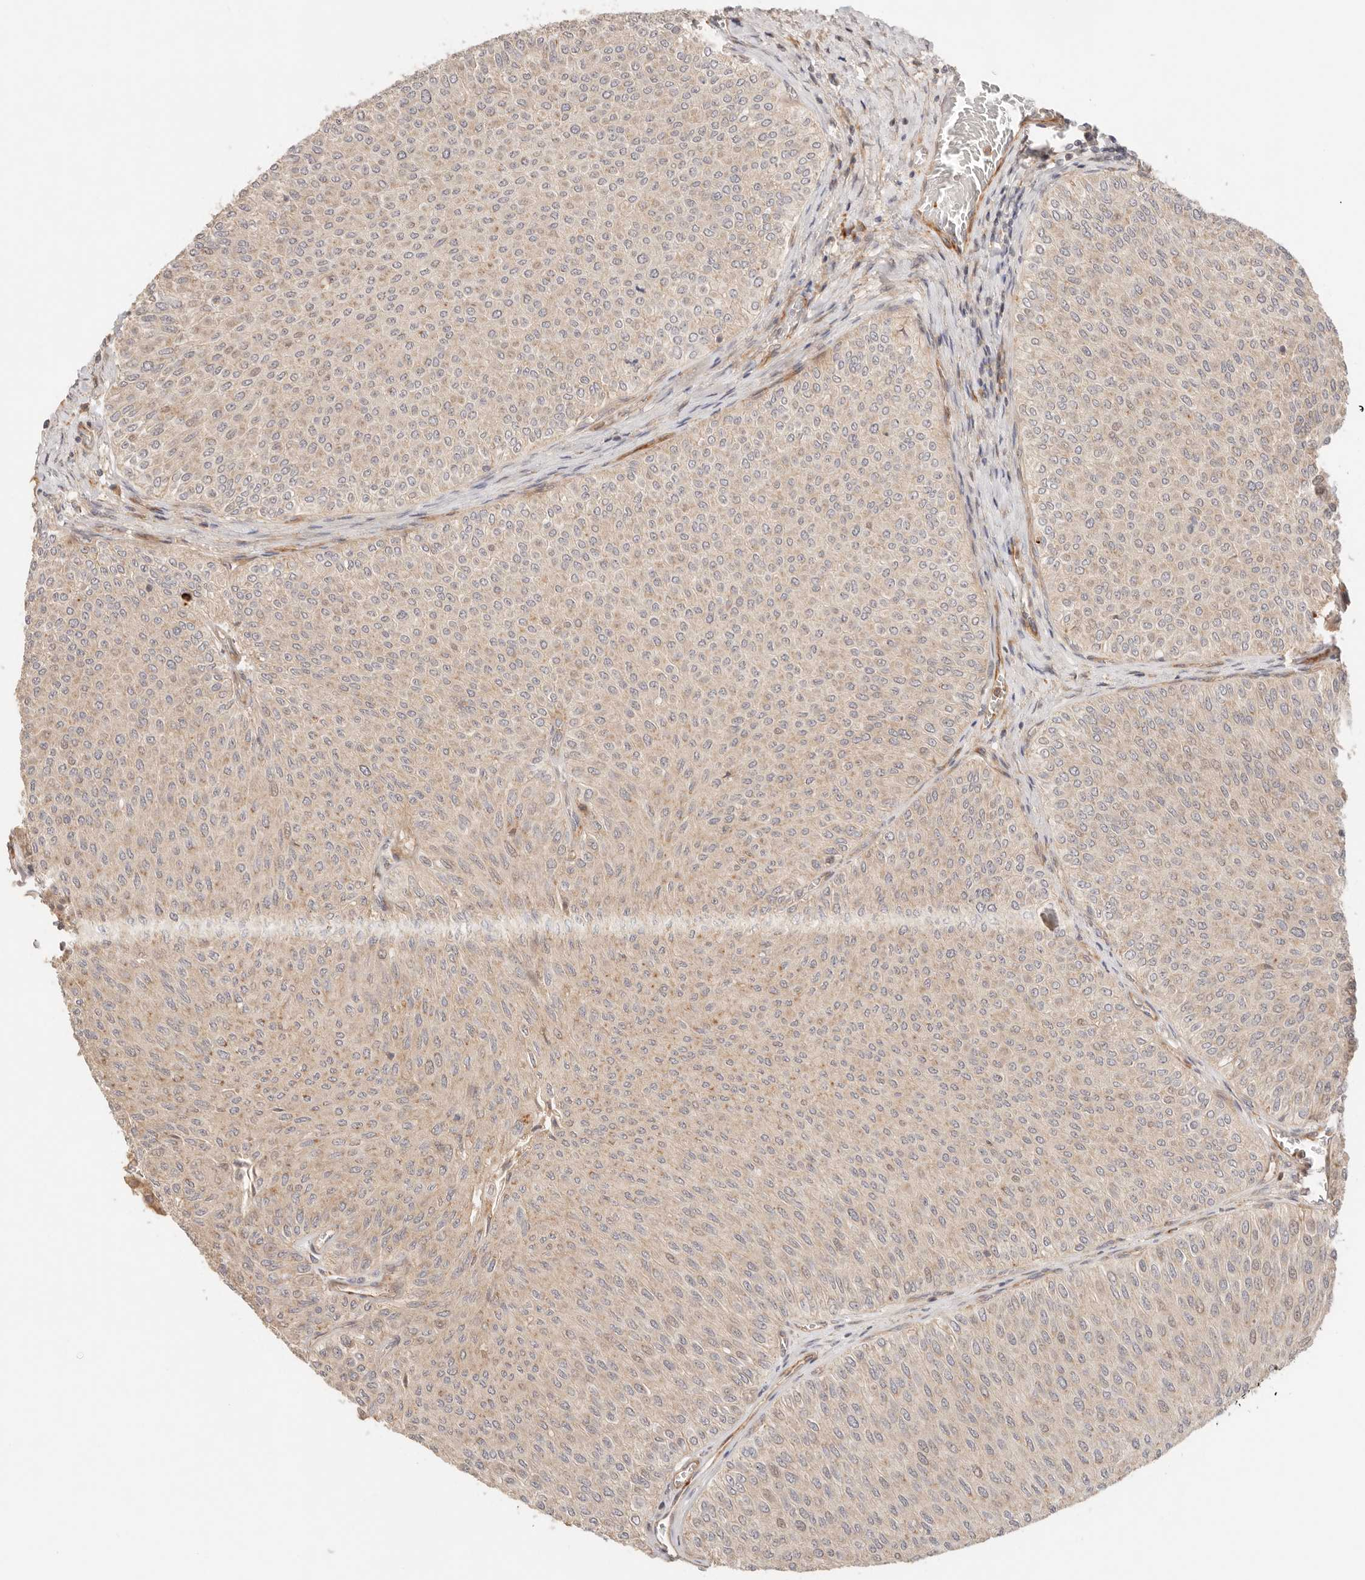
{"staining": {"intensity": "weak", "quantity": ">75%", "location": "cytoplasmic/membranous"}, "tissue": "urothelial cancer", "cell_type": "Tumor cells", "image_type": "cancer", "snomed": [{"axis": "morphology", "description": "Urothelial carcinoma, Low grade"}, {"axis": "topography", "description": "Urinary bladder"}], "caption": "Protein expression analysis of human low-grade urothelial carcinoma reveals weak cytoplasmic/membranous positivity in approximately >75% of tumor cells.", "gene": "IL1R2", "patient": {"sex": "male", "age": 78}}